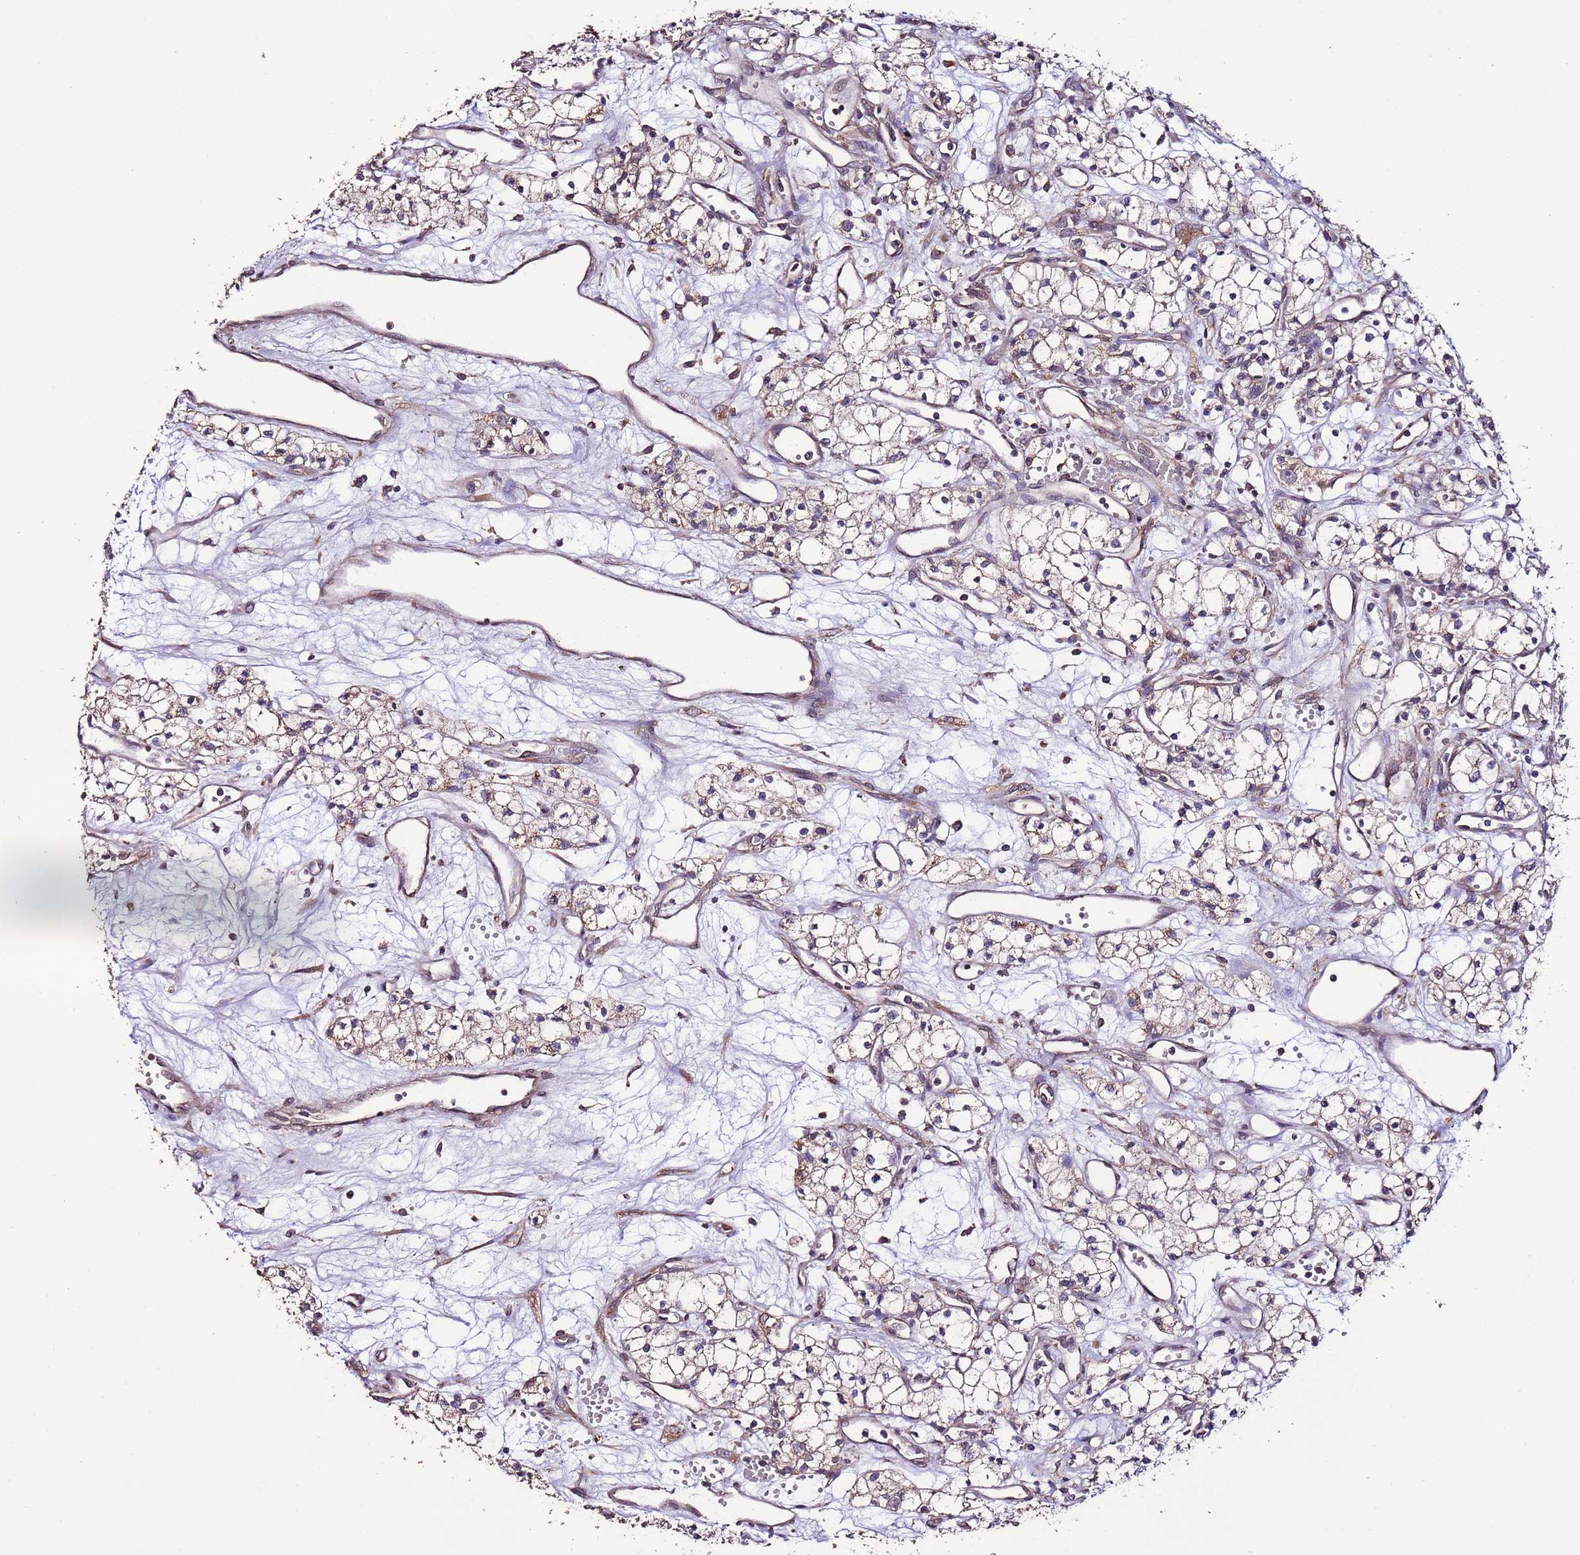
{"staining": {"intensity": "negative", "quantity": "none", "location": "none"}, "tissue": "renal cancer", "cell_type": "Tumor cells", "image_type": "cancer", "snomed": [{"axis": "morphology", "description": "Adenocarcinoma, NOS"}, {"axis": "topography", "description": "Kidney"}], "caption": "An IHC photomicrograph of renal adenocarcinoma is shown. There is no staining in tumor cells of renal adenocarcinoma.", "gene": "SLC41A3", "patient": {"sex": "male", "age": 59}}